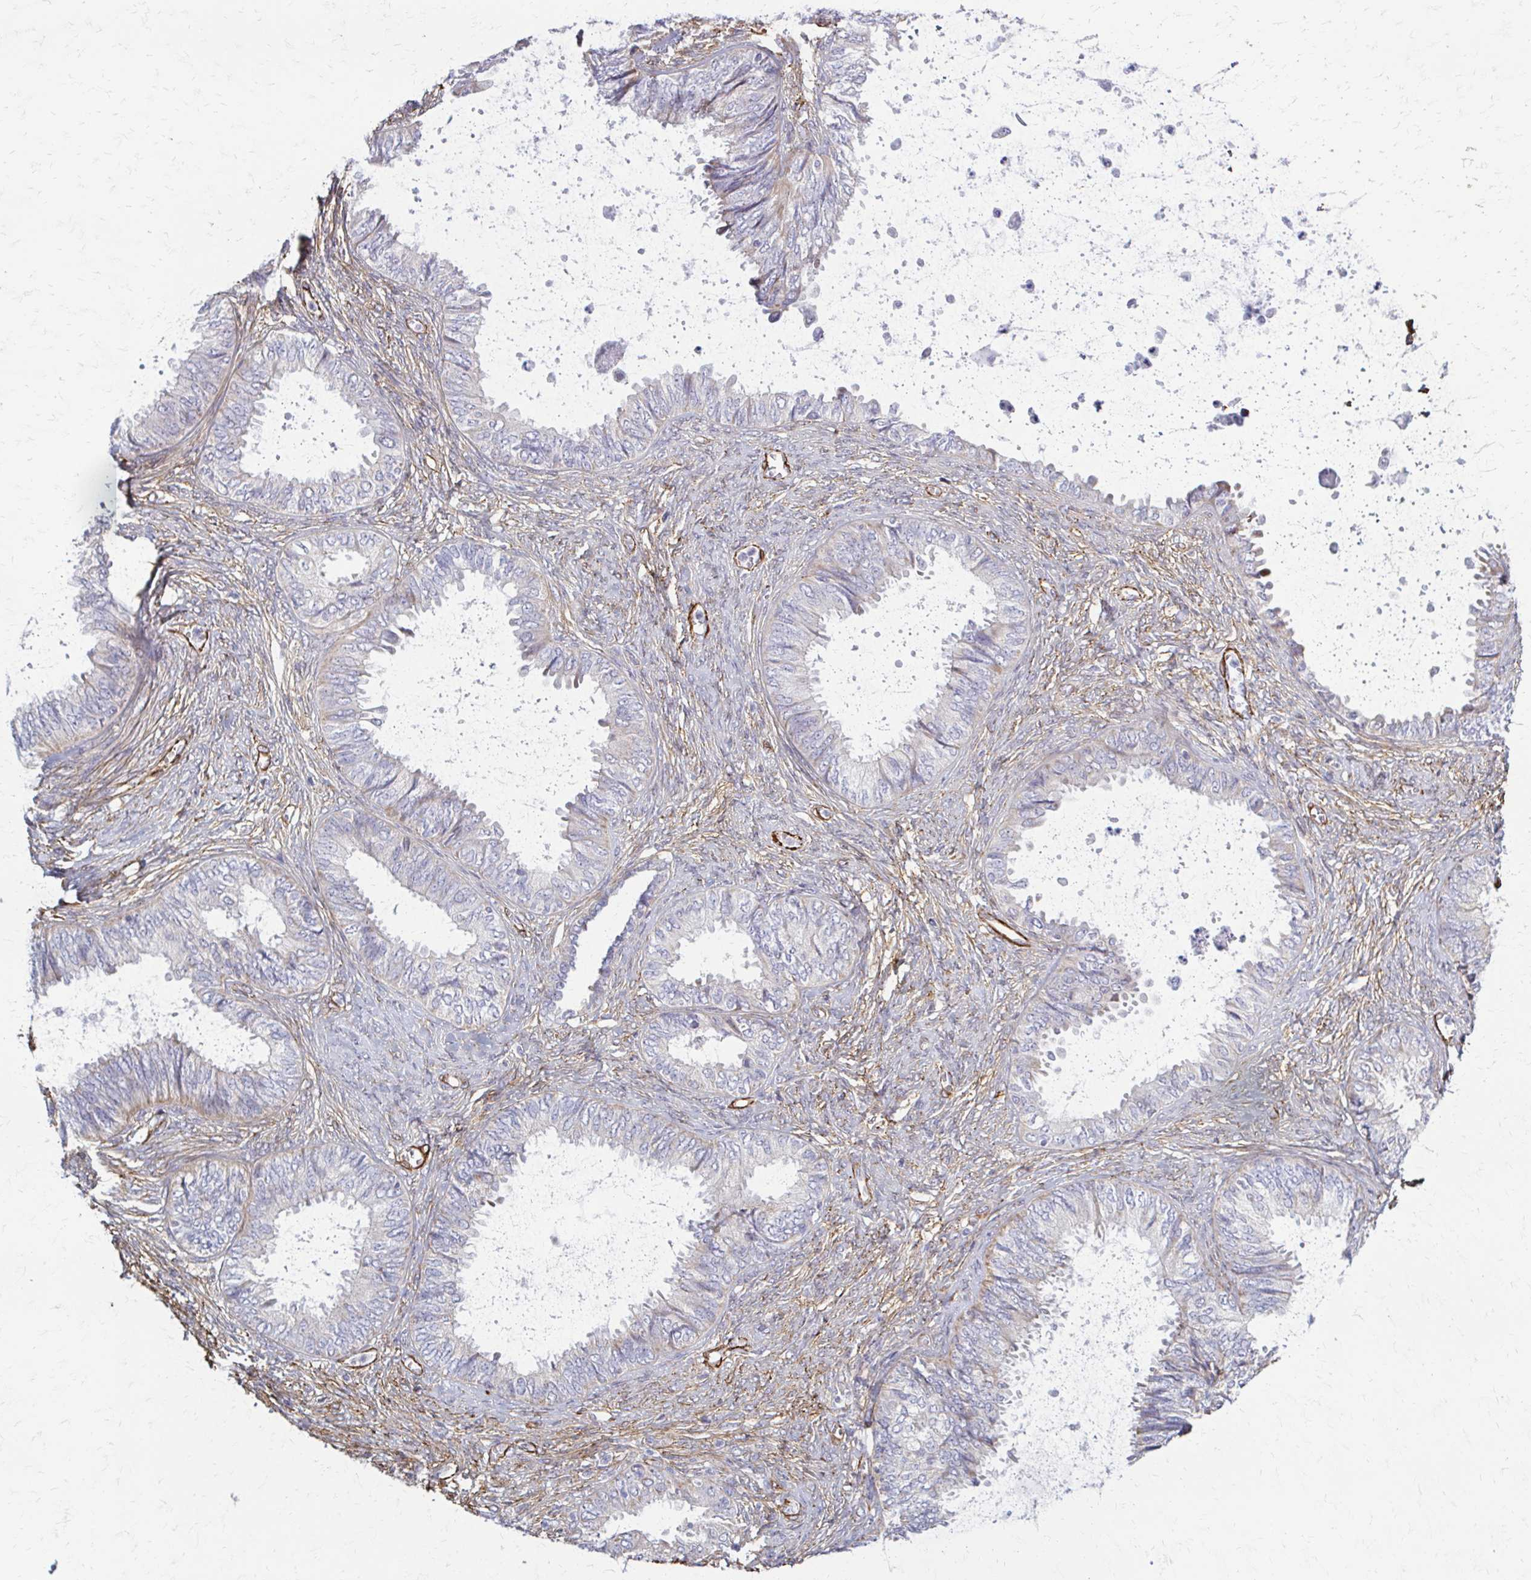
{"staining": {"intensity": "negative", "quantity": "none", "location": "none"}, "tissue": "ovarian cancer", "cell_type": "Tumor cells", "image_type": "cancer", "snomed": [{"axis": "morphology", "description": "Carcinoma, endometroid"}, {"axis": "topography", "description": "Ovary"}], "caption": "Human ovarian endometroid carcinoma stained for a protein using immunohistochemistry (IHC) exhibits no positivity in tumor cells.", "gene": "TIMMDC1", "patient": {"sex": "female", "age": 70}}